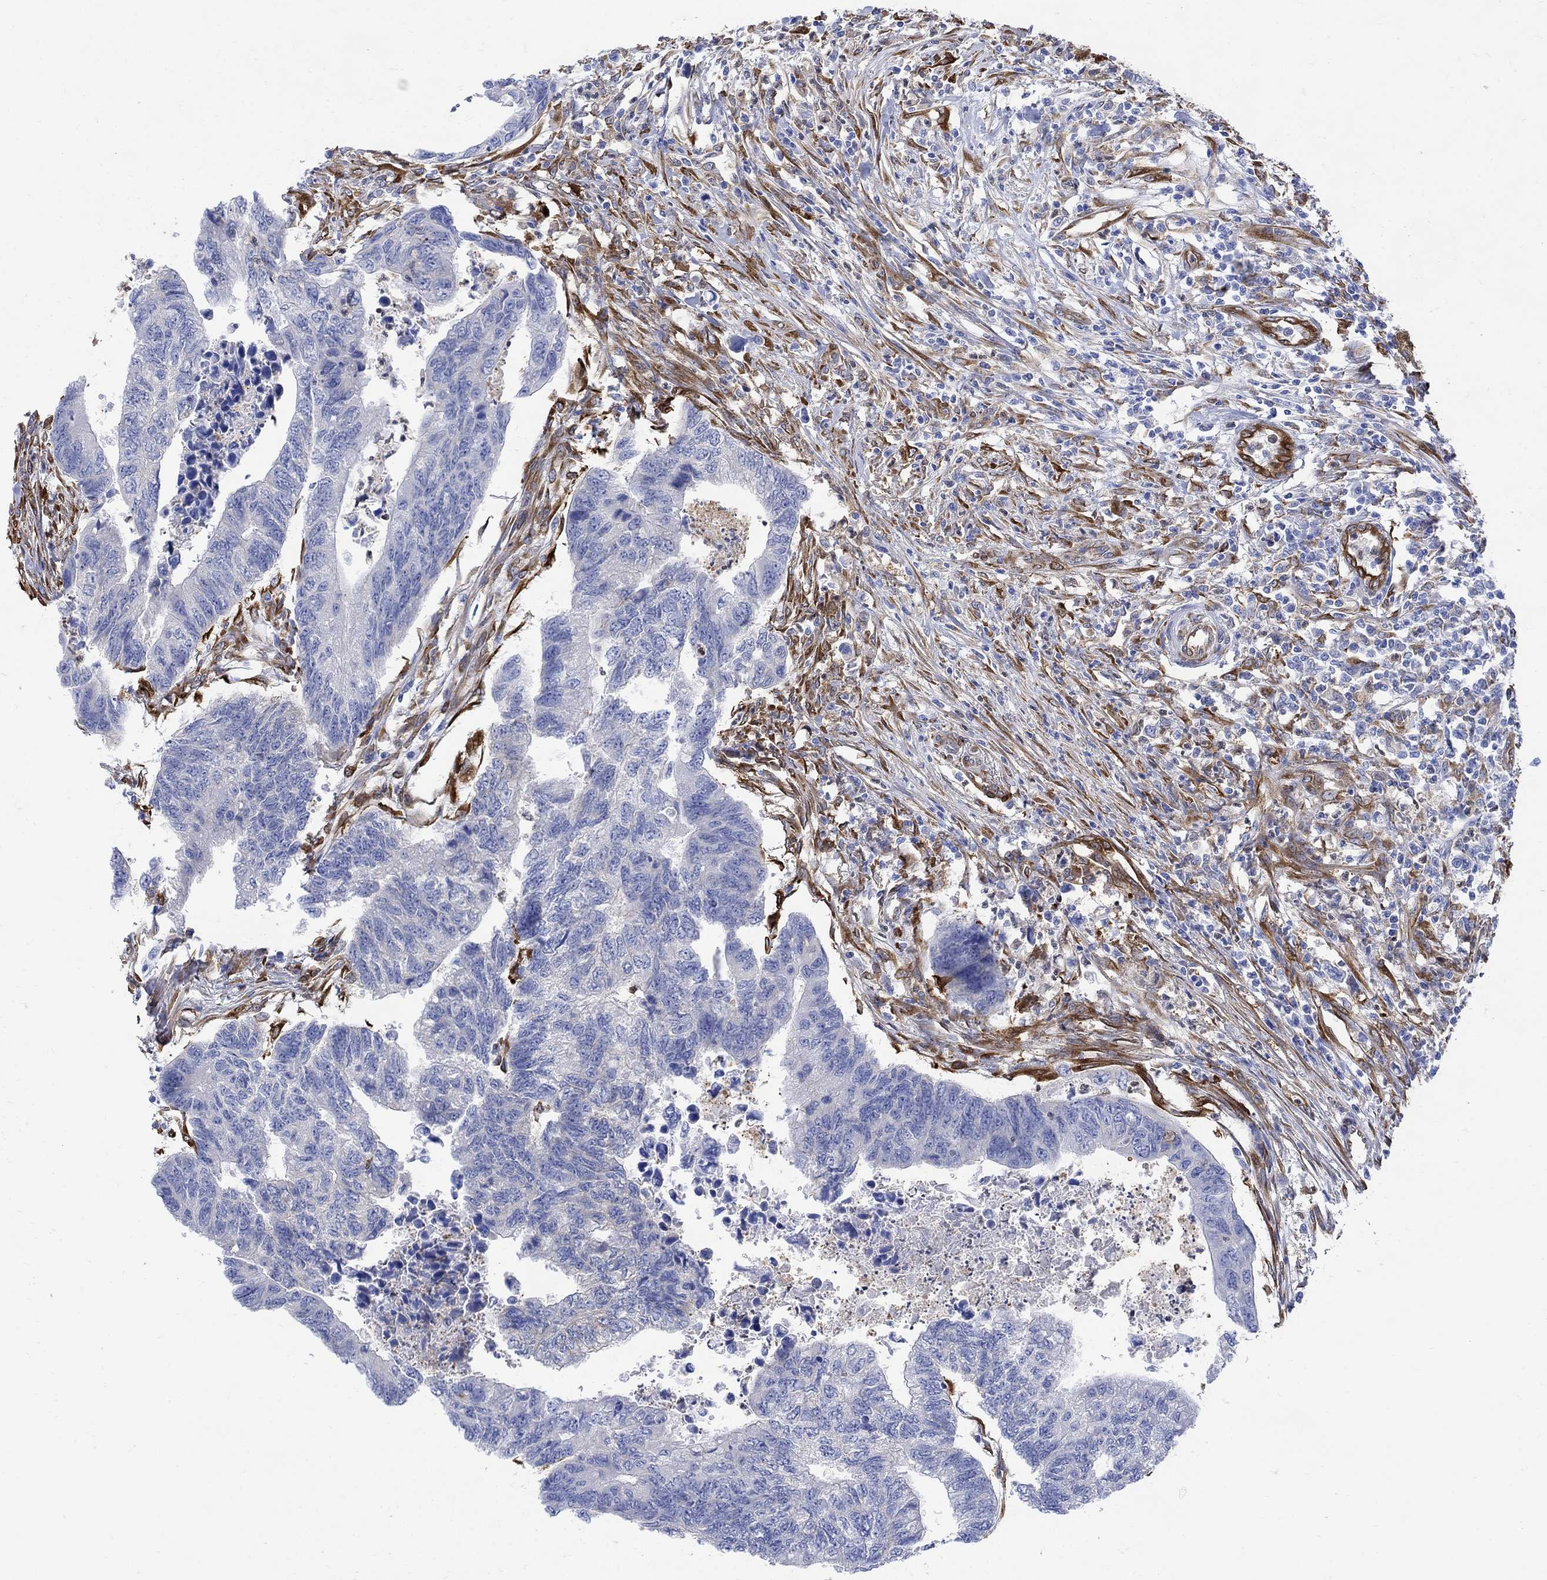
{"staining": {"intensity": "negative", "quantity": "none", "location": "none"}, "tissue": "colorectal cancer", "cell_type": "Tumor cells", "image_type": "cancer", "snomed": [{"axis": "morphology", "description": "Adenocarcinoma, NOS"}, {"axis": "topography", "description": "Colon"}], "caption": "Immunohistochemical staining of human colorectal cancer (adenocarcinoma) exhibits no significant positivity in tumor cells.", "gene": "TGM2", "patient": {"sex": "female", "age": 65}}